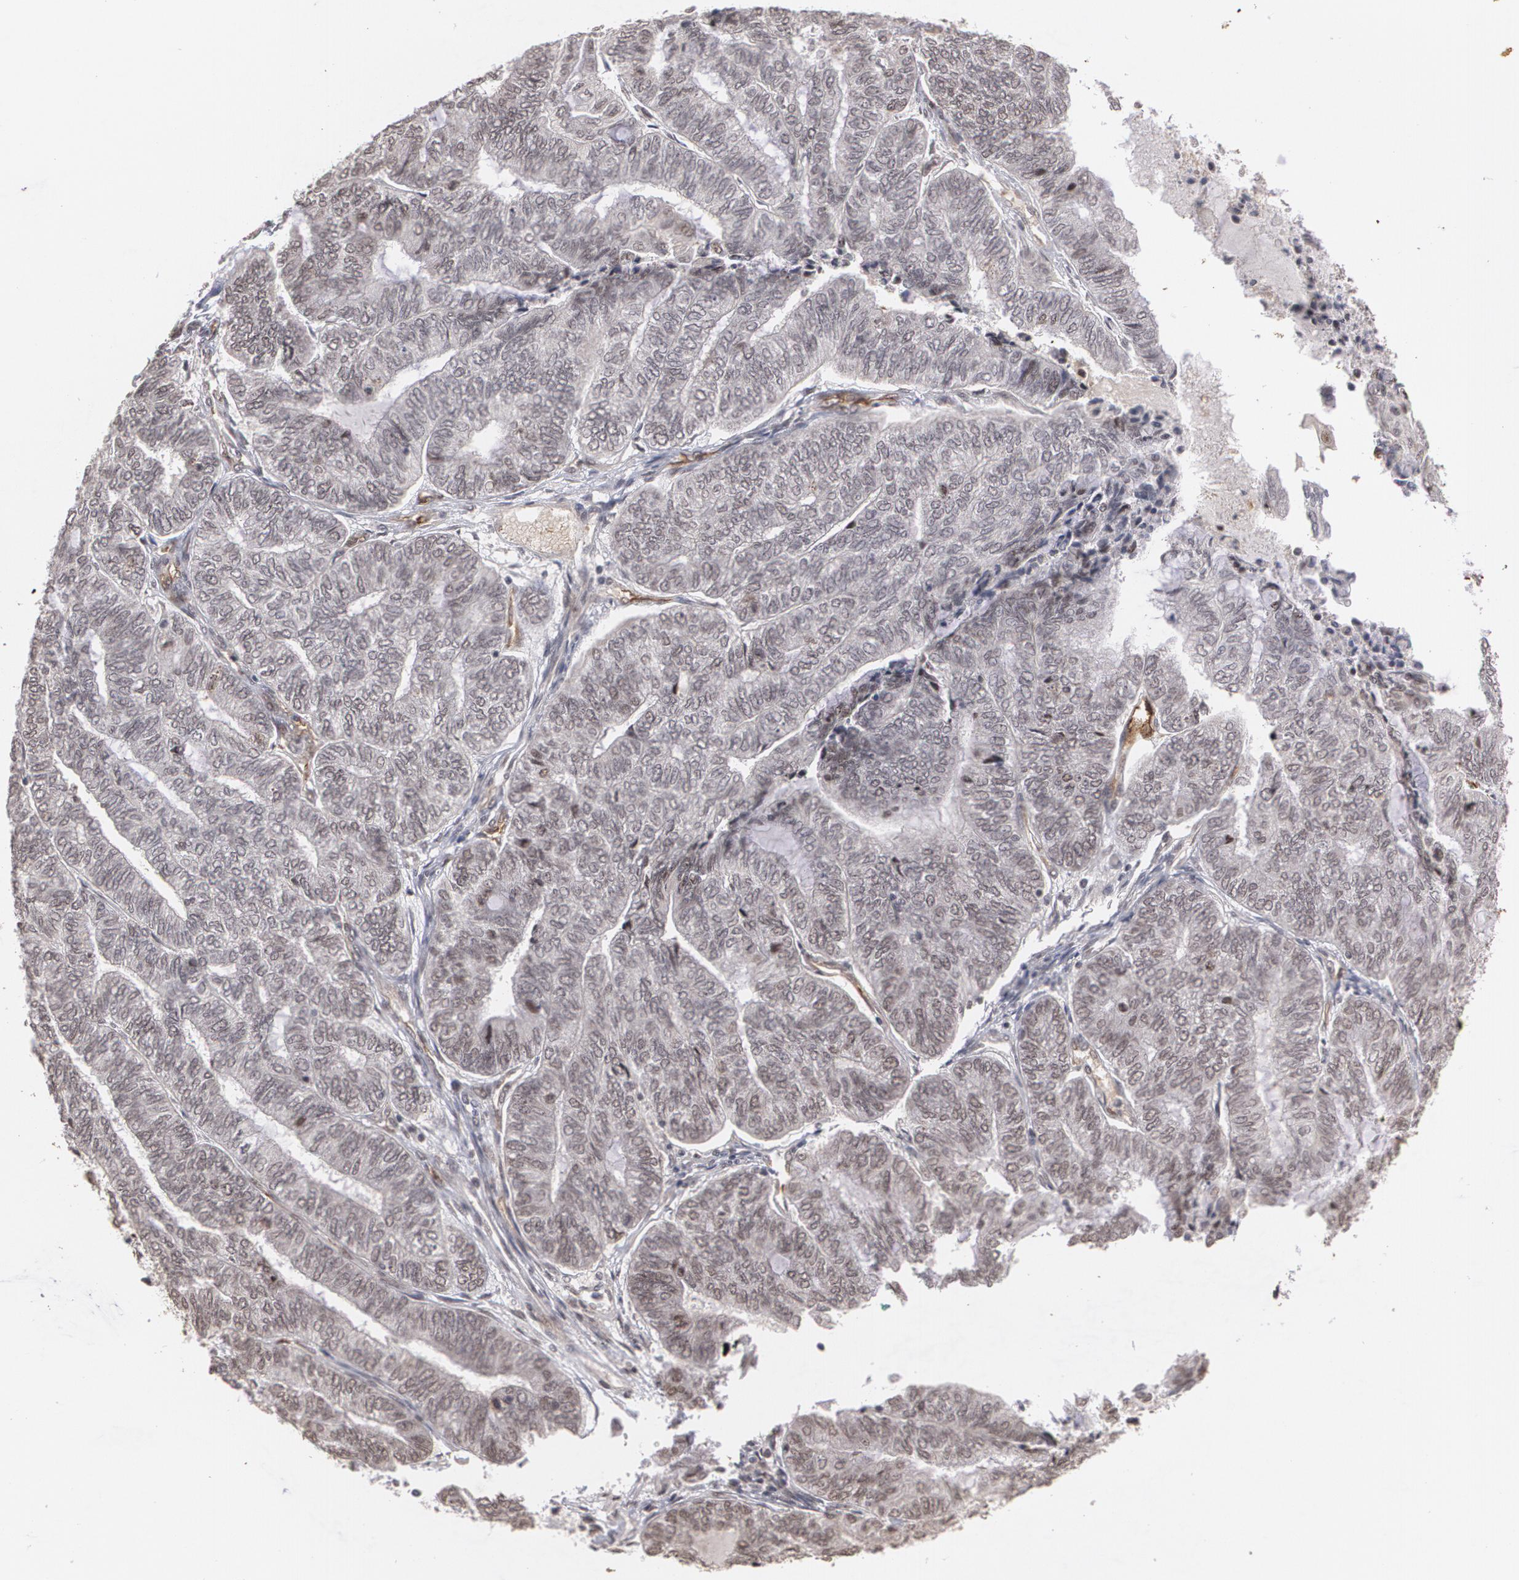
{"staining": {"intensity": "weak", "quantity": ">75%", "location": "nuclear"}, "tissue": "endometrial cancer", "cell_type": "Tumor cells", "image_type": "cancer", "snomed": [{"axis": "morphology", "description": "Adenocarcinoma, NOS"}, {"axis": "topography", "description": "Uterus"}, {"axis": "topography", "description": "Endometrium"}], "caption": "Immunohistochemistry (IHC) staining of endometrial adenocarcinoma, which reveals low levels of weak nuclear positivity in approximately >75% of tumor cells indicating weak nuclear protein positivity. The staining was performed using DAB (brown) for protein detection and nuclei were counterstained in hematoxylin (blue).", "gene": "ZNF75A", "patient": {"sex": "female", "age": 70}}